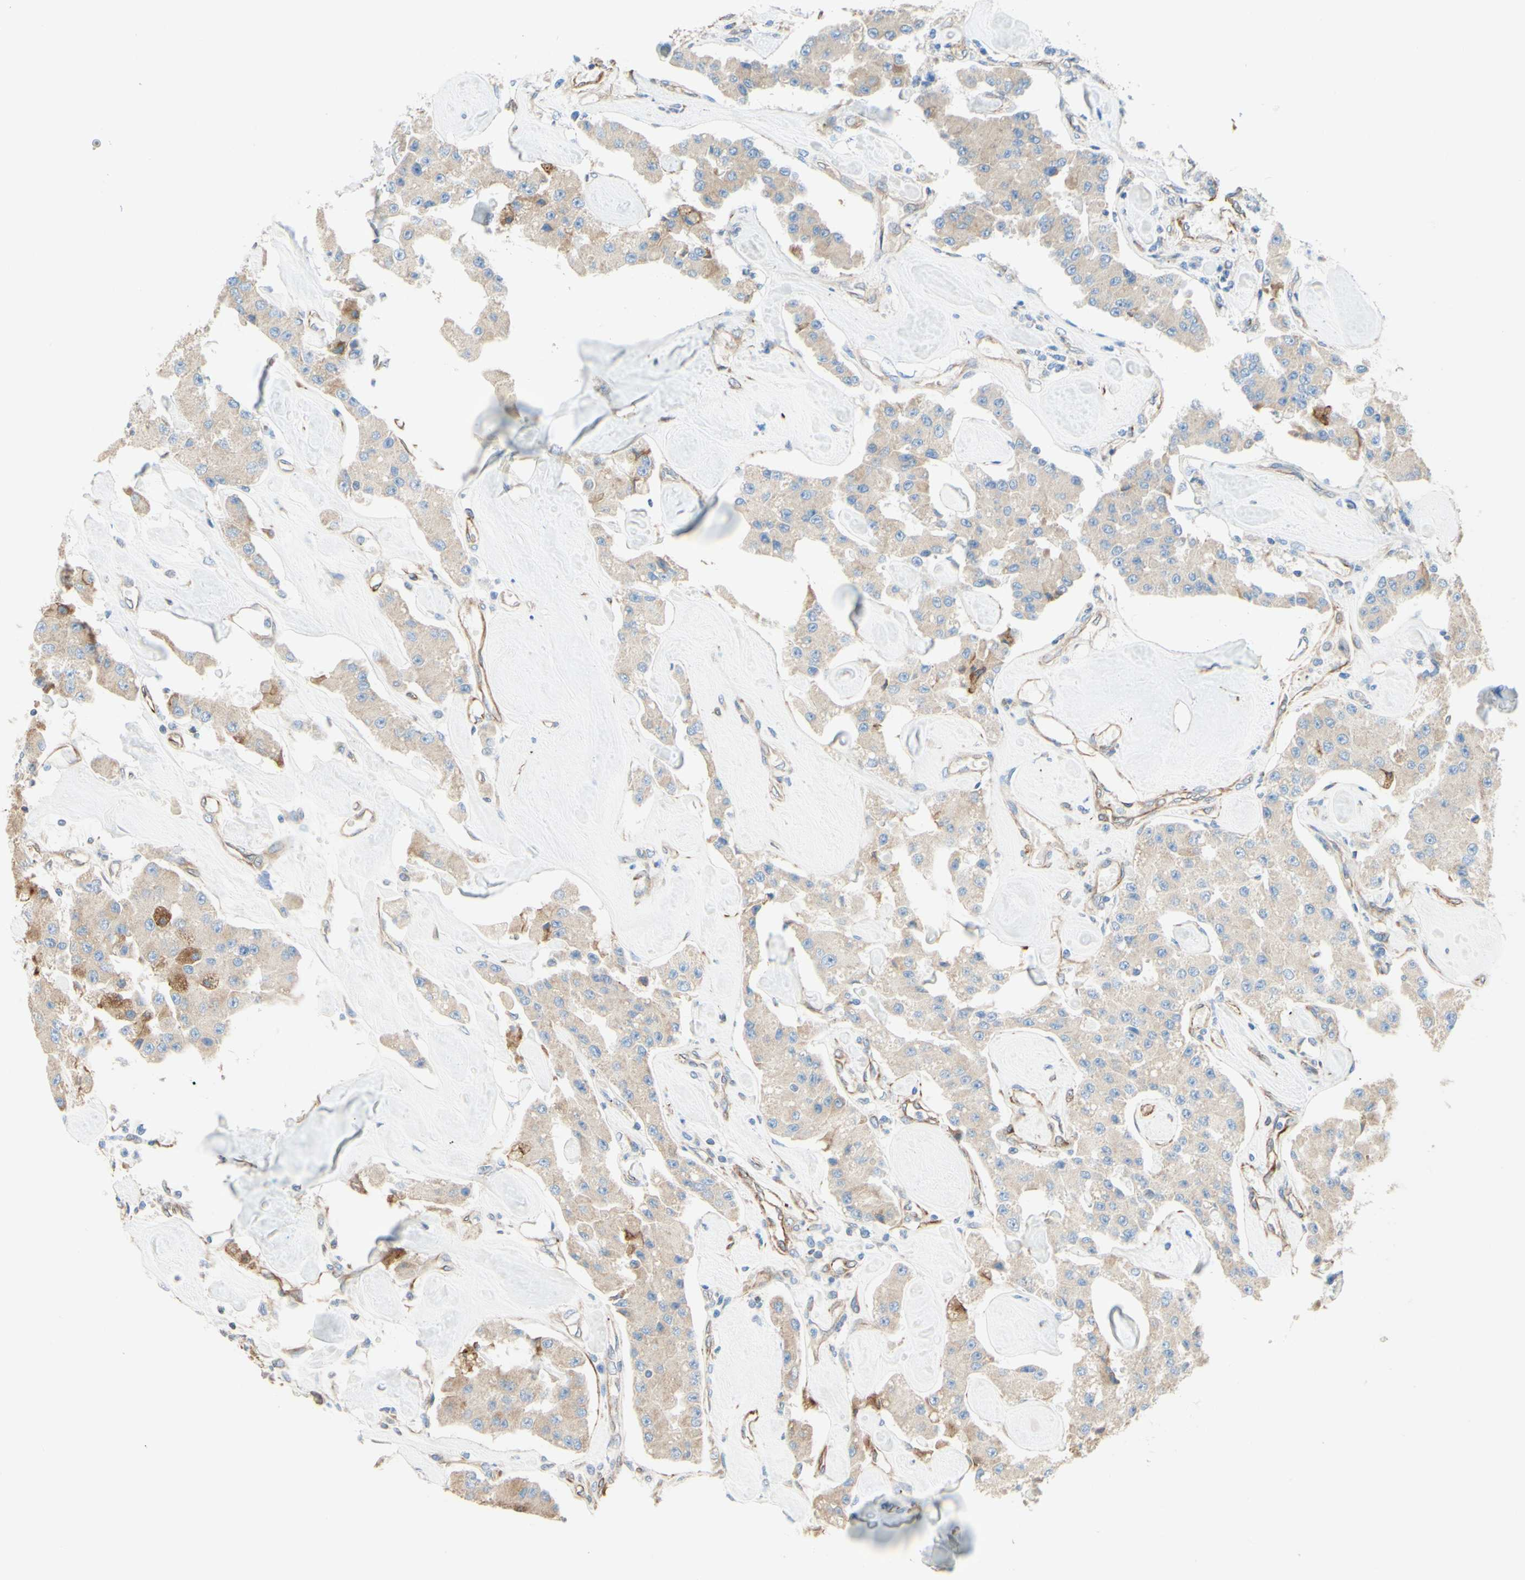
{"staining": {"intensity": "weak", "quantity": ">75%", "location": "cytoplasmic/membranous"}, "tissue": "carcinoid", "cell_type": "Tumor cells", "image_type": "cancer", "snomed": [{"axis": "morphology", "description": "Carcinoid, malignant, NOS"}, {"axis": "topography", "description": "Pancreas"}], "caption": "Immunohistochemistry (IHC) image of malignant carcinoid stained for a protein (brown), which exhibits low levels of weak cytoplasmic/membranous positivity in about >75% of tumor cells.", "gene": "ENDOD1", "patient": {"sex": "male", "age": 41}}